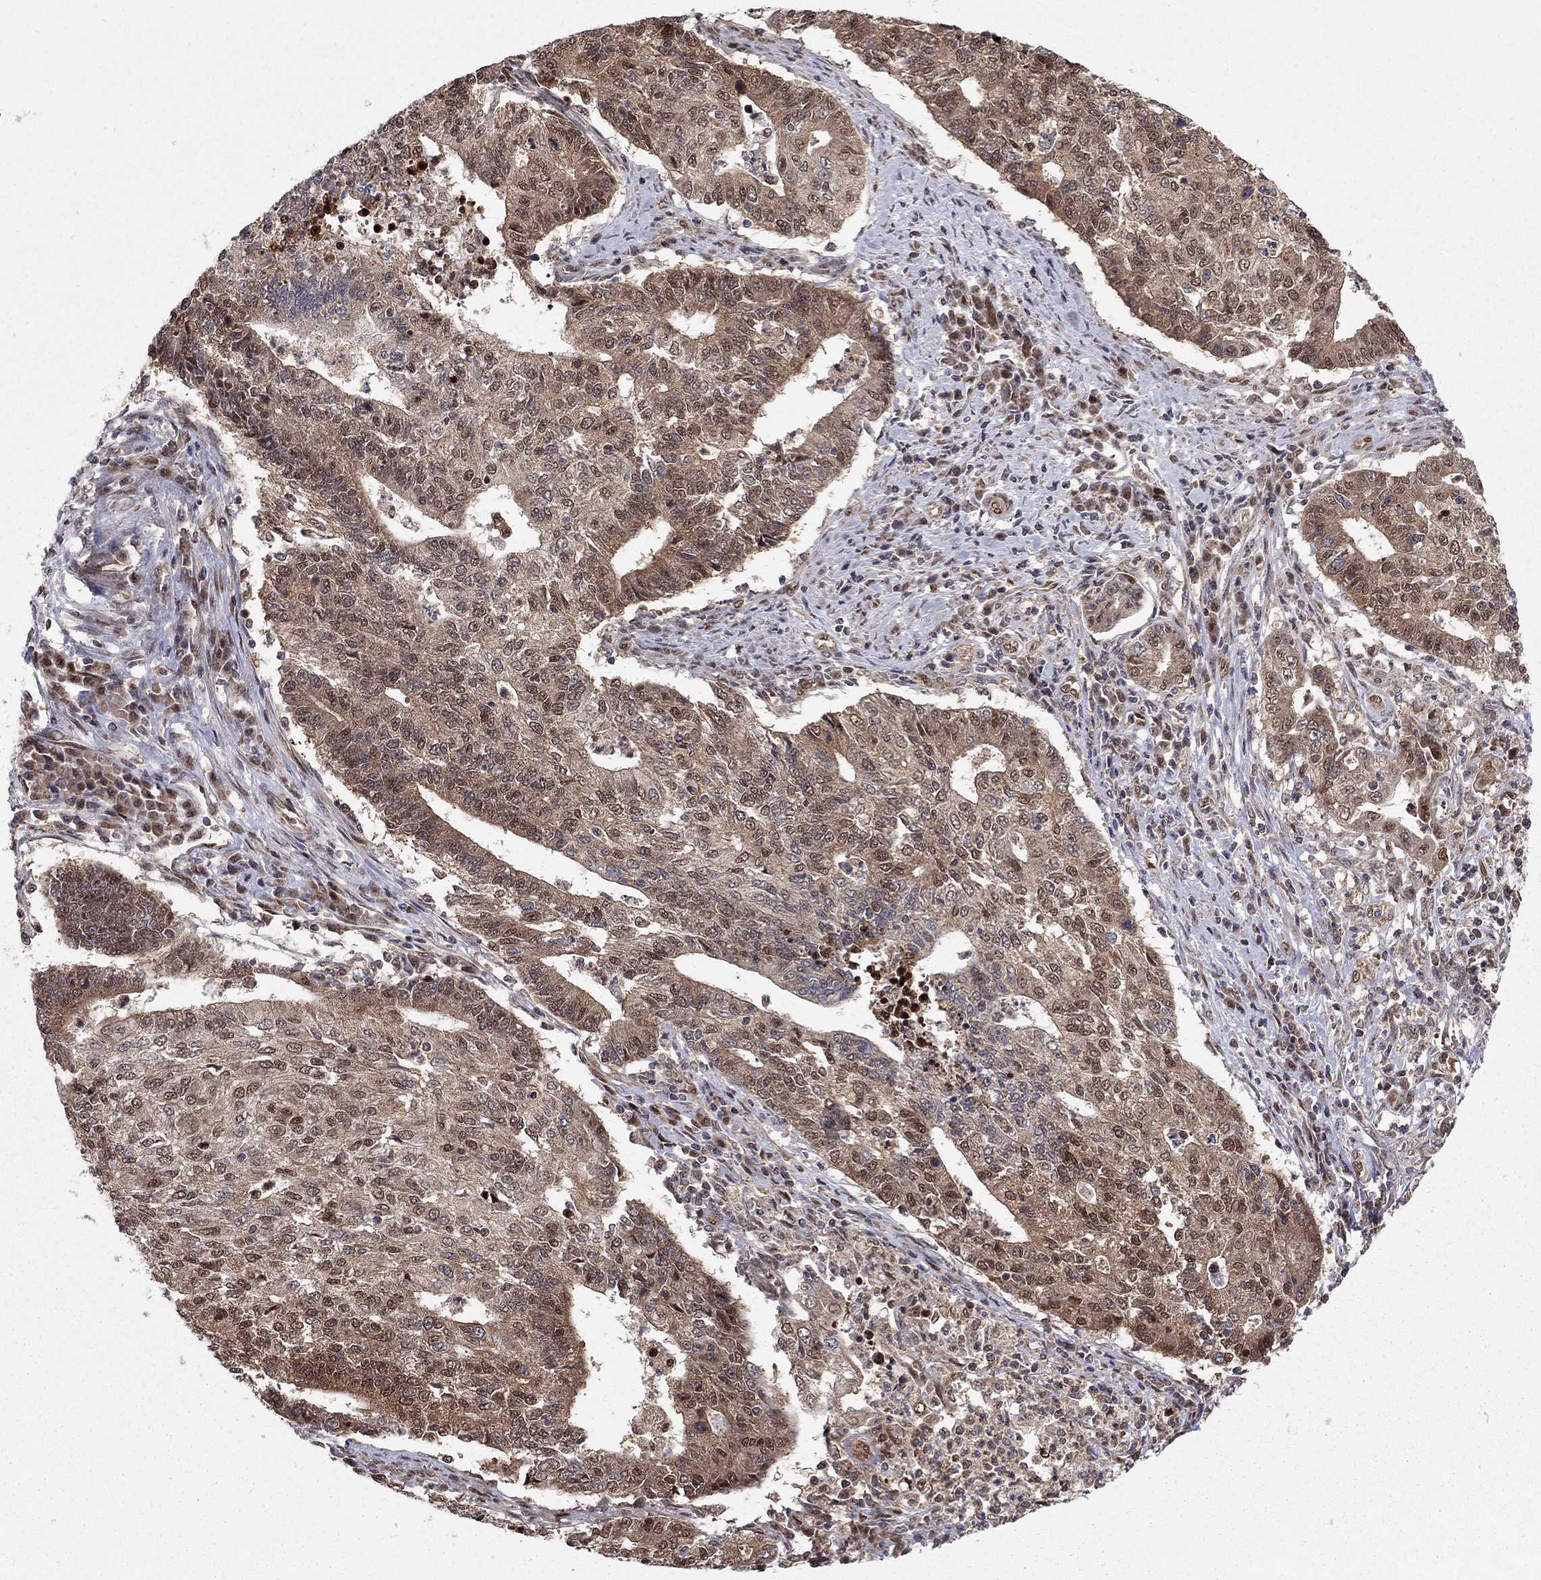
{"staining": {"intensity": "moderate", "quantity": ">75%", "location": "cytoplasmic/membranous,nuclear"}, "tissue": "endometrial cancer", "cell_type": "Tumor cells", "image_type": "cancer", "snomed": [{"axis": "morphology", "description": "Adenocarcinoma, NOS"}, {"axis": "topography", "description": "Uterus"}, {"axis": "topography", "description": "Endometrium"}], "caption": "High-power microscopy captured an IHC micrograph of endometrial cancer (adenocarcinoma), revealing moderate cytoplasmic/membranous and nuclear expression in approximately >75% of tumor cells.", "gene": "ELOB", "patient": {"sex": "female", "age": 54}}